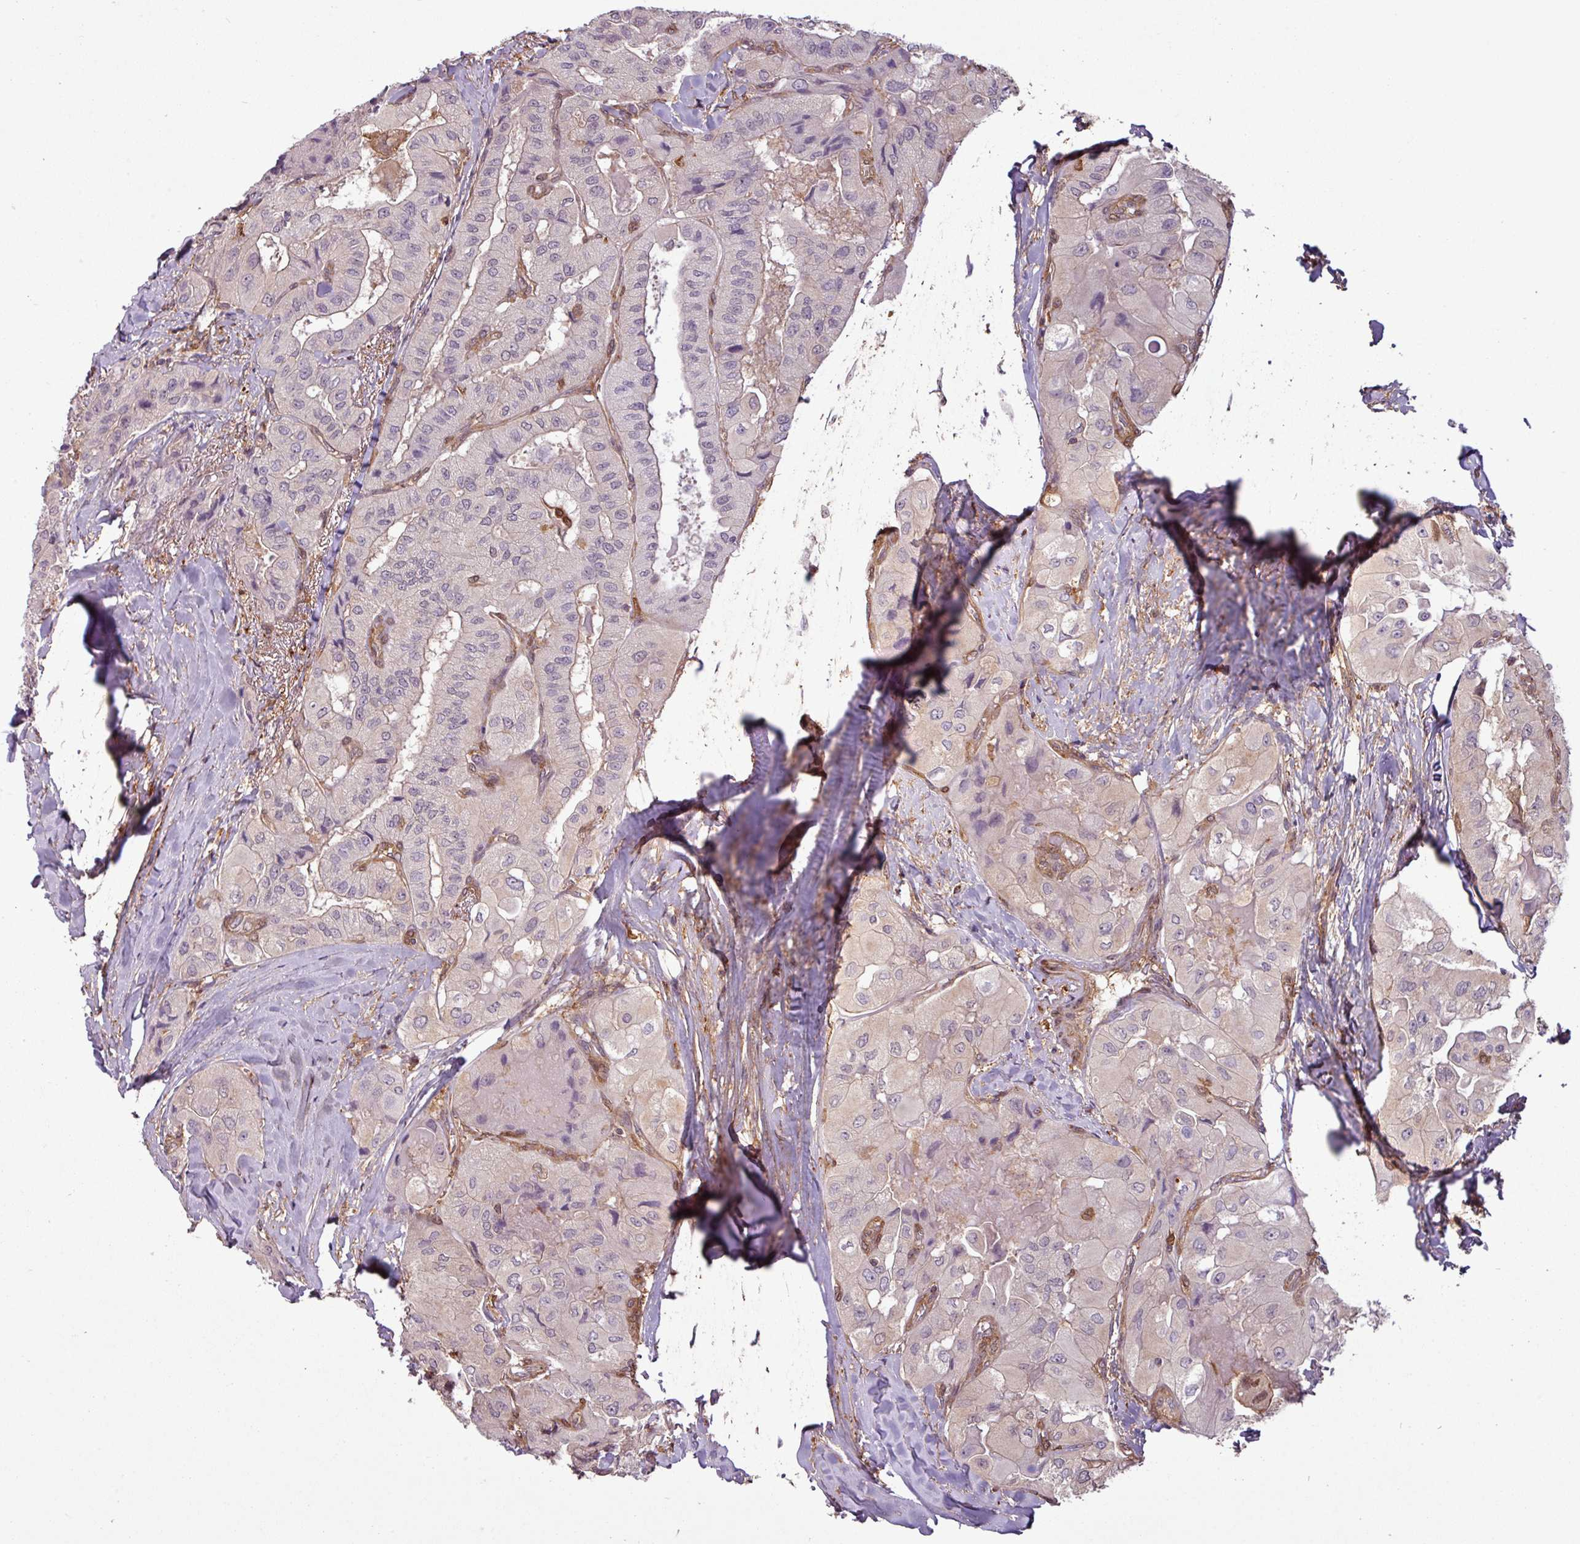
{"staining": {"intensity": "negative", "quantity": "none", "location": "none"}, "tissue": "thyroid cancer", "cell_type": "Tumor cells", "image_type": "cancer", "snomed": [{"axis": "morphology", "description": "Normal tissue, NOS"}, {"axis": "morphology", "description": "Papillary adenocarcinoma, NOS"}, {"axis": "topography", "description": "Thyroid gland"}], "caption": "Tumor cells are negative for protein expression in human thyroid papillary adenocarcinoma.", "gene": "SH3BGRL", "patient": {"sex": "female", "age": 59}}